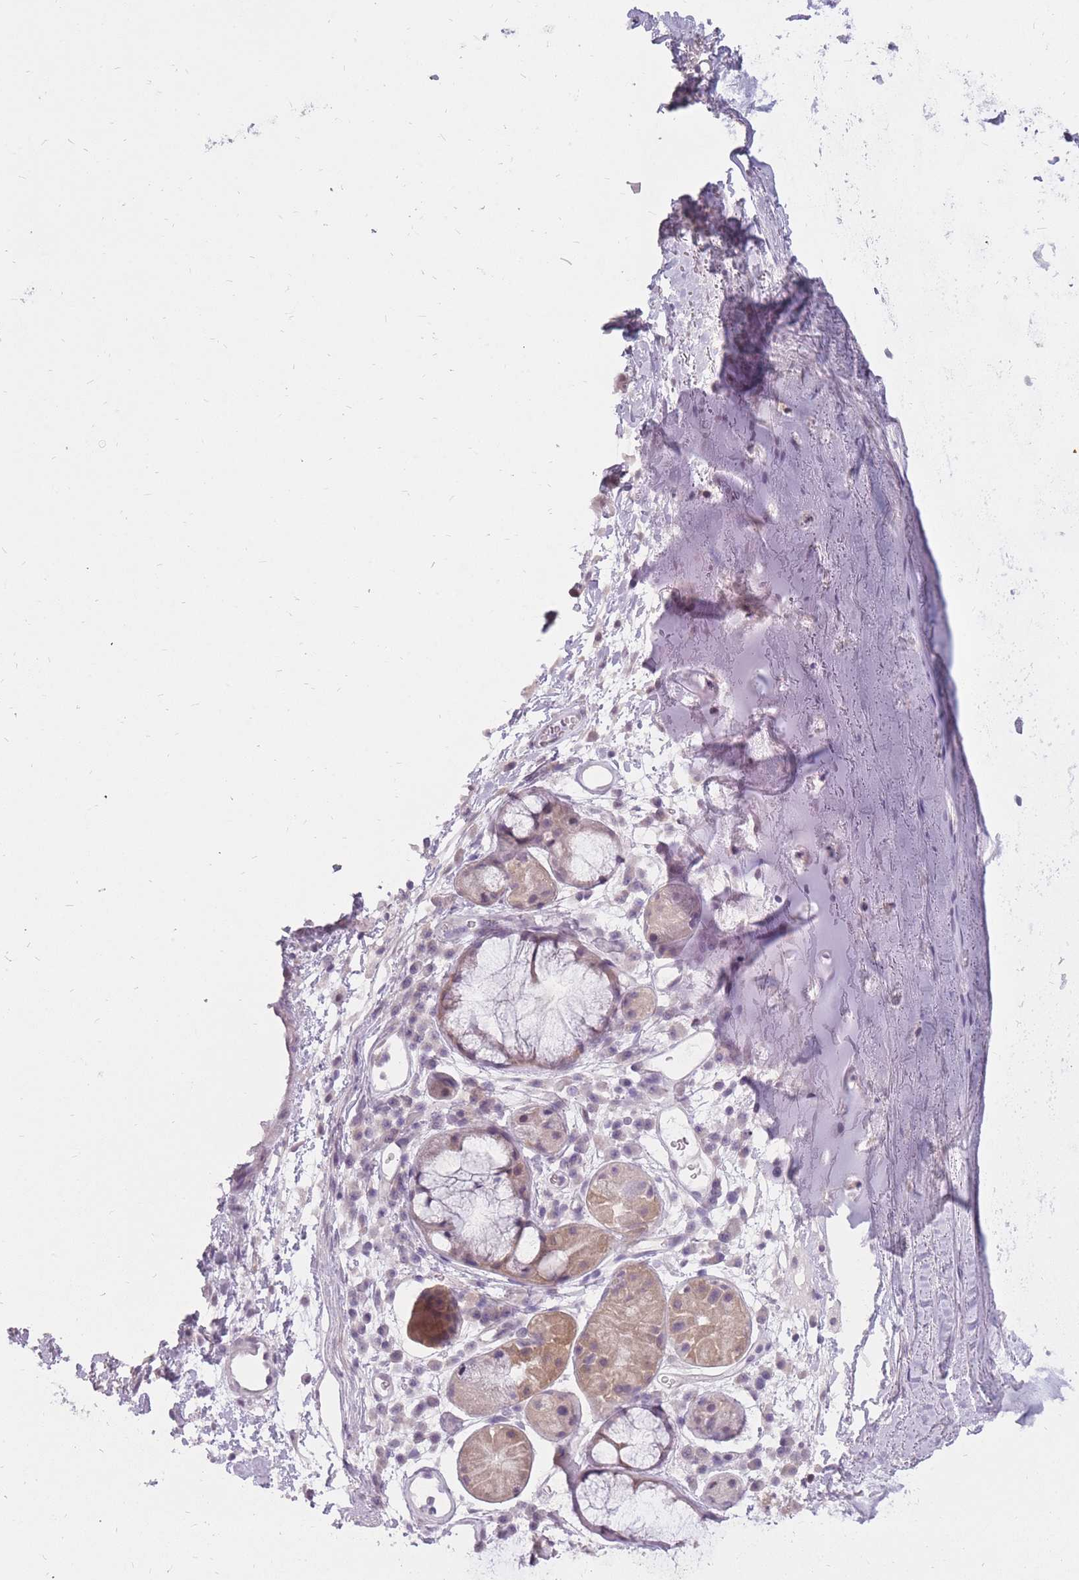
{"staining": {"intensity": "negative", "quantity": "none", "location": "none"}, "tissue": "adipose tissue", "cell_type": "Adipocytes", "image_type": "normal", "snomed": [{"axis": "morphology", "description": "Normal tissue, NOS"}, {"axis": "topography", "description": "Cartilage tissue"}], "caption": "Adipocytes show no significant protein staining in benign adipose tissue. Brightfield microscopy of immunohistochemistry (IHC) stained with DAB (3,3'-diaminobenzidine) (brown) and hematoxylin (blue), captured at high magnification.", "gene": "POM121C", "patient": {"sex": "male", "age": 80}}